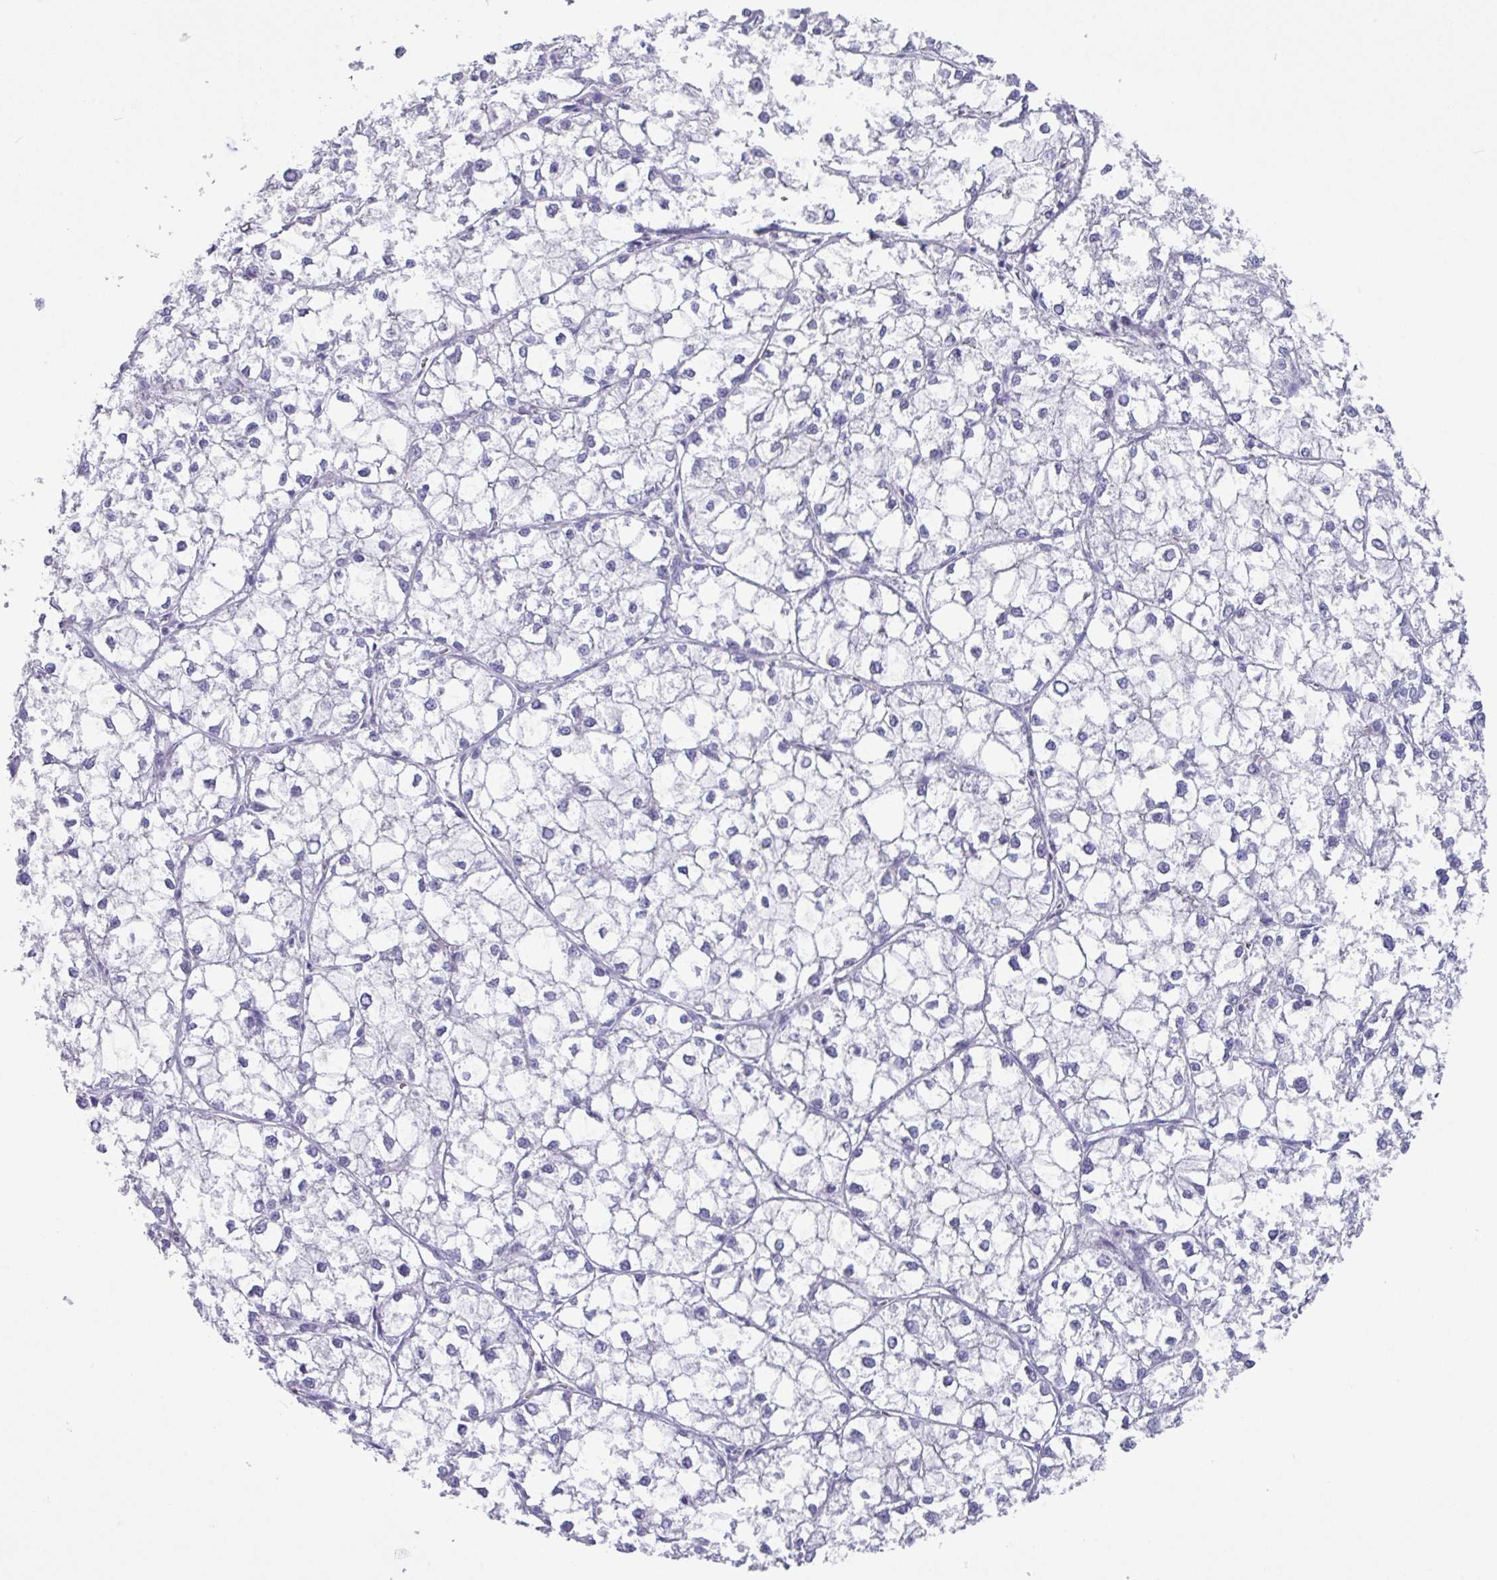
{"staining": {"intensity": "negative", "quantity": "none", "location": "none"}, "tissue": "liver cancer", "cell_type": "Tumor cells", "image_type": "cancer", "snomed": [{"axis": "morphology", "description": "Carcinoma, Hepatocellular, NOS"}, {"axis": "topography", "description": "Liver"}], "caption": "This photomicrograph is of liver cancer (hepatocellular carcinoma) stained with immunohistochemistry (IHC) to label a protein in brown with the nuclei are counter-stained blue. There is no staining in tumor cells.", "gene": "MRM2", "patient": {"sex": "female", "age": 43}}